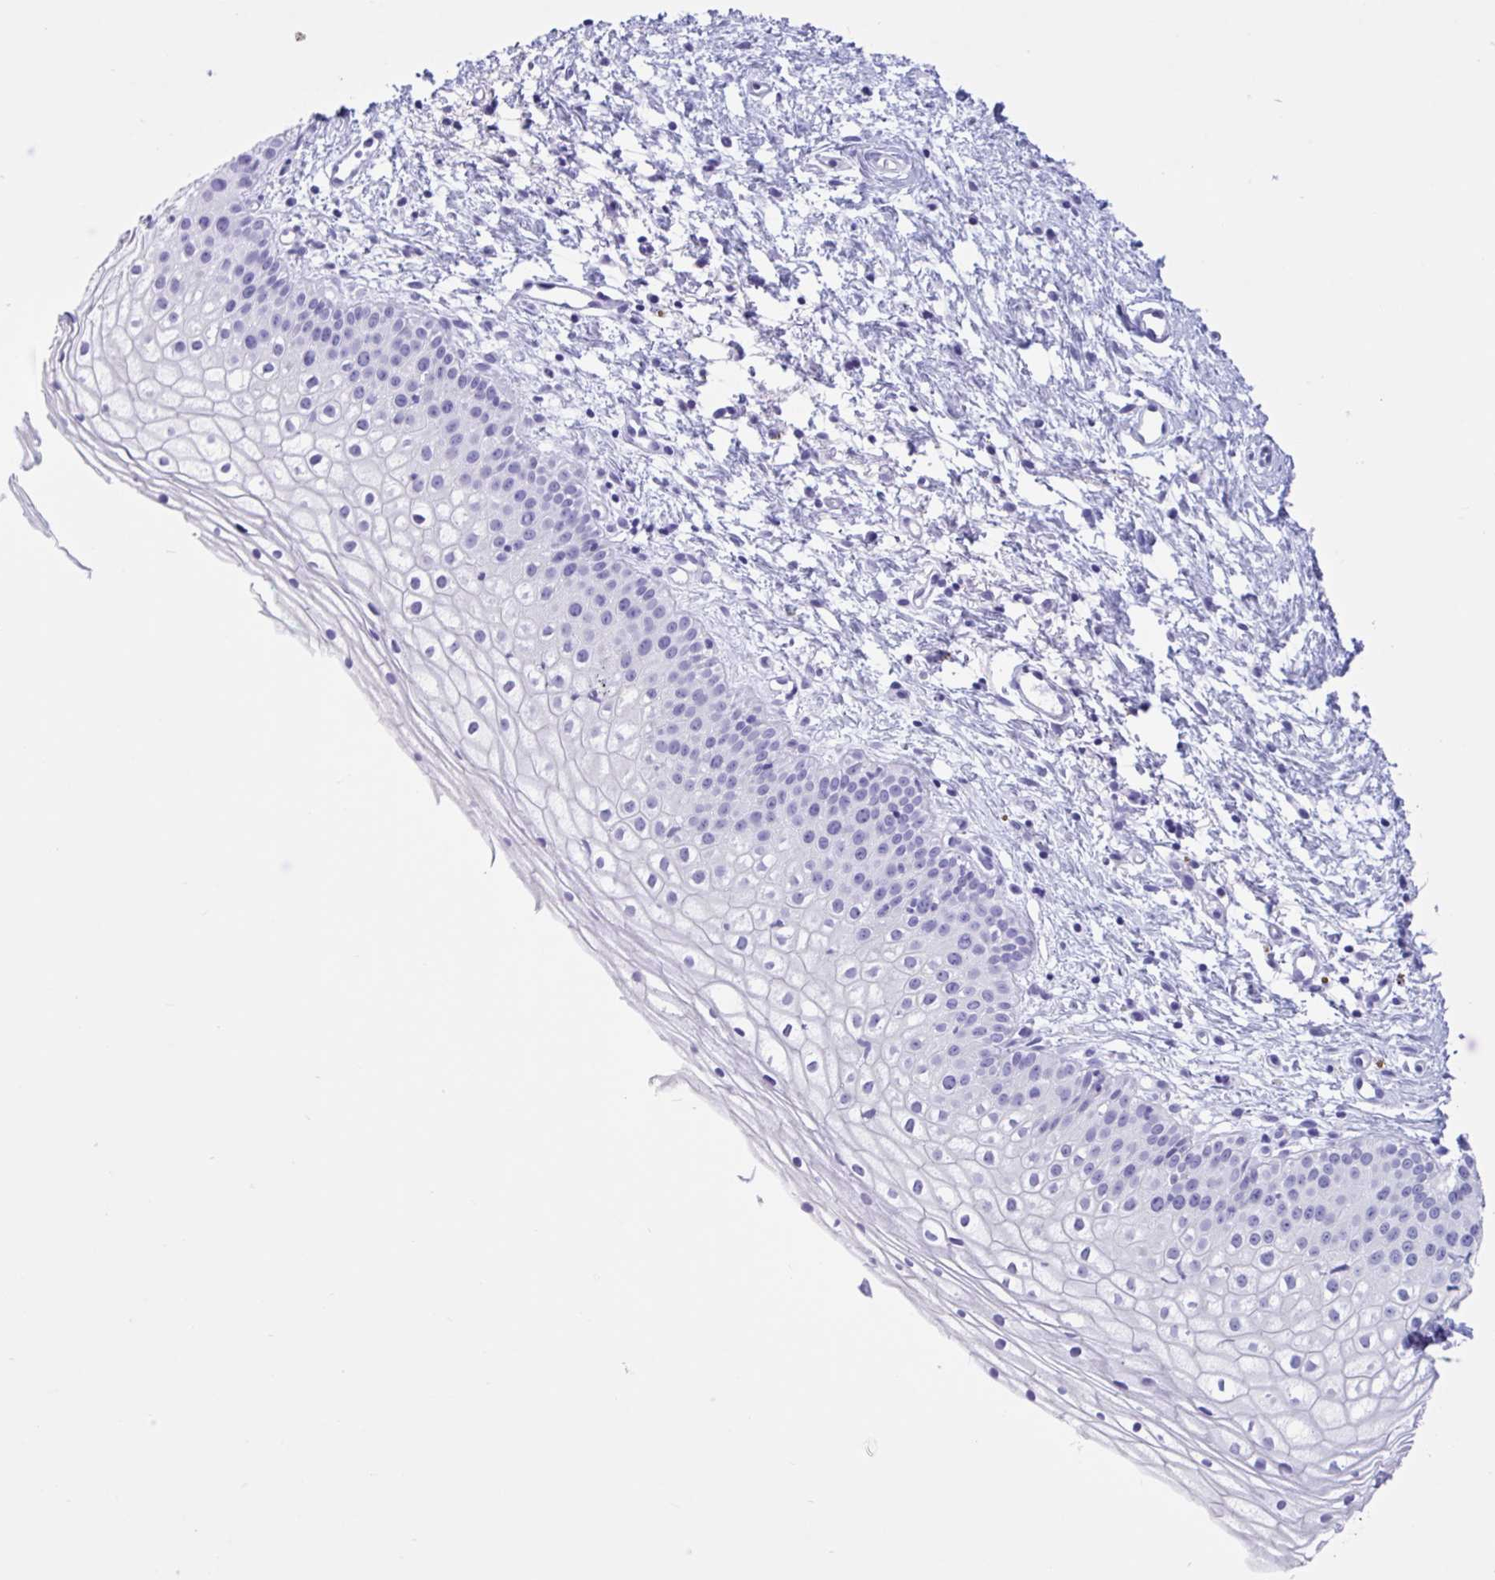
{"staining": {"intensity": "negative", "quantity": "none", "location": "none"}, "tissue": "vagina", "cell_type": "Squamous epithelial cells", "image_type": "normal", "snomed": [{"axis": "morphology", "description": "Normal tissue, NOS"}, {"axis": "topography", "description": "Vagina"}], "caption": "Image shows no significant protein staining in squamous epithelial cells of unremarkable vagina.", "gene": "IAPP", "patient": {"sex": "female", "age": 65}}